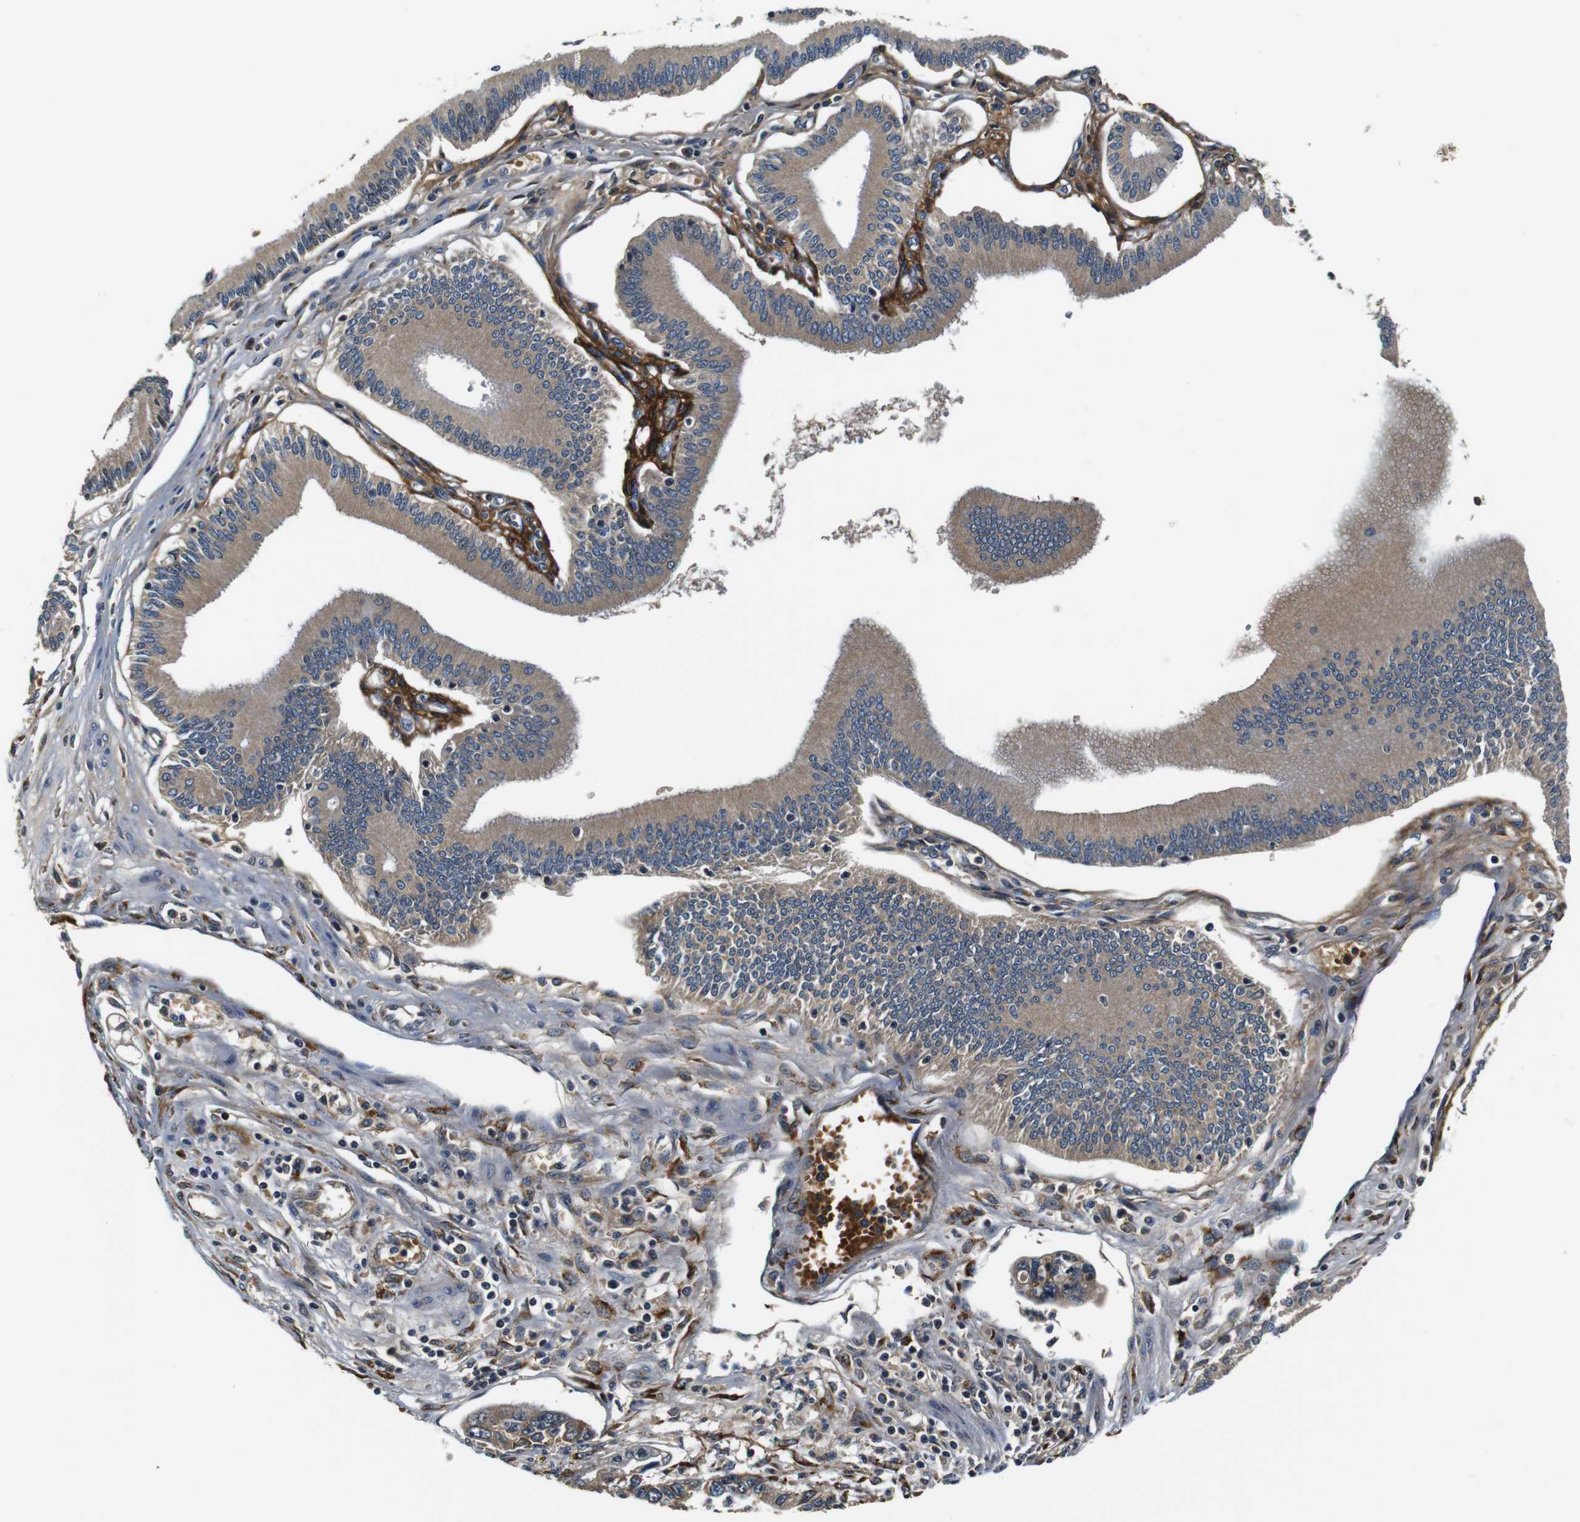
{"staining": {"intensity": "moderate", "quantity": ">75%", "location": "cytoplasmic/membranous"}, "tissue": "pancreatic cancer", "cell_type": "Tumor cells", "image_type": "cancer", "snomed": [{"axis": "morphology", "description": "Adenocarcinoma, NOS"}, {"axis": "topography", "description": "Pancreas"}], "caption": "A brown stain labels moderate cytoplasmic/membranous staining of a protein in adenocarcinoma (pancreatic) tumor cells.", "gene": "COL1A1", "patient": {"sex": "male", "age": 56}}